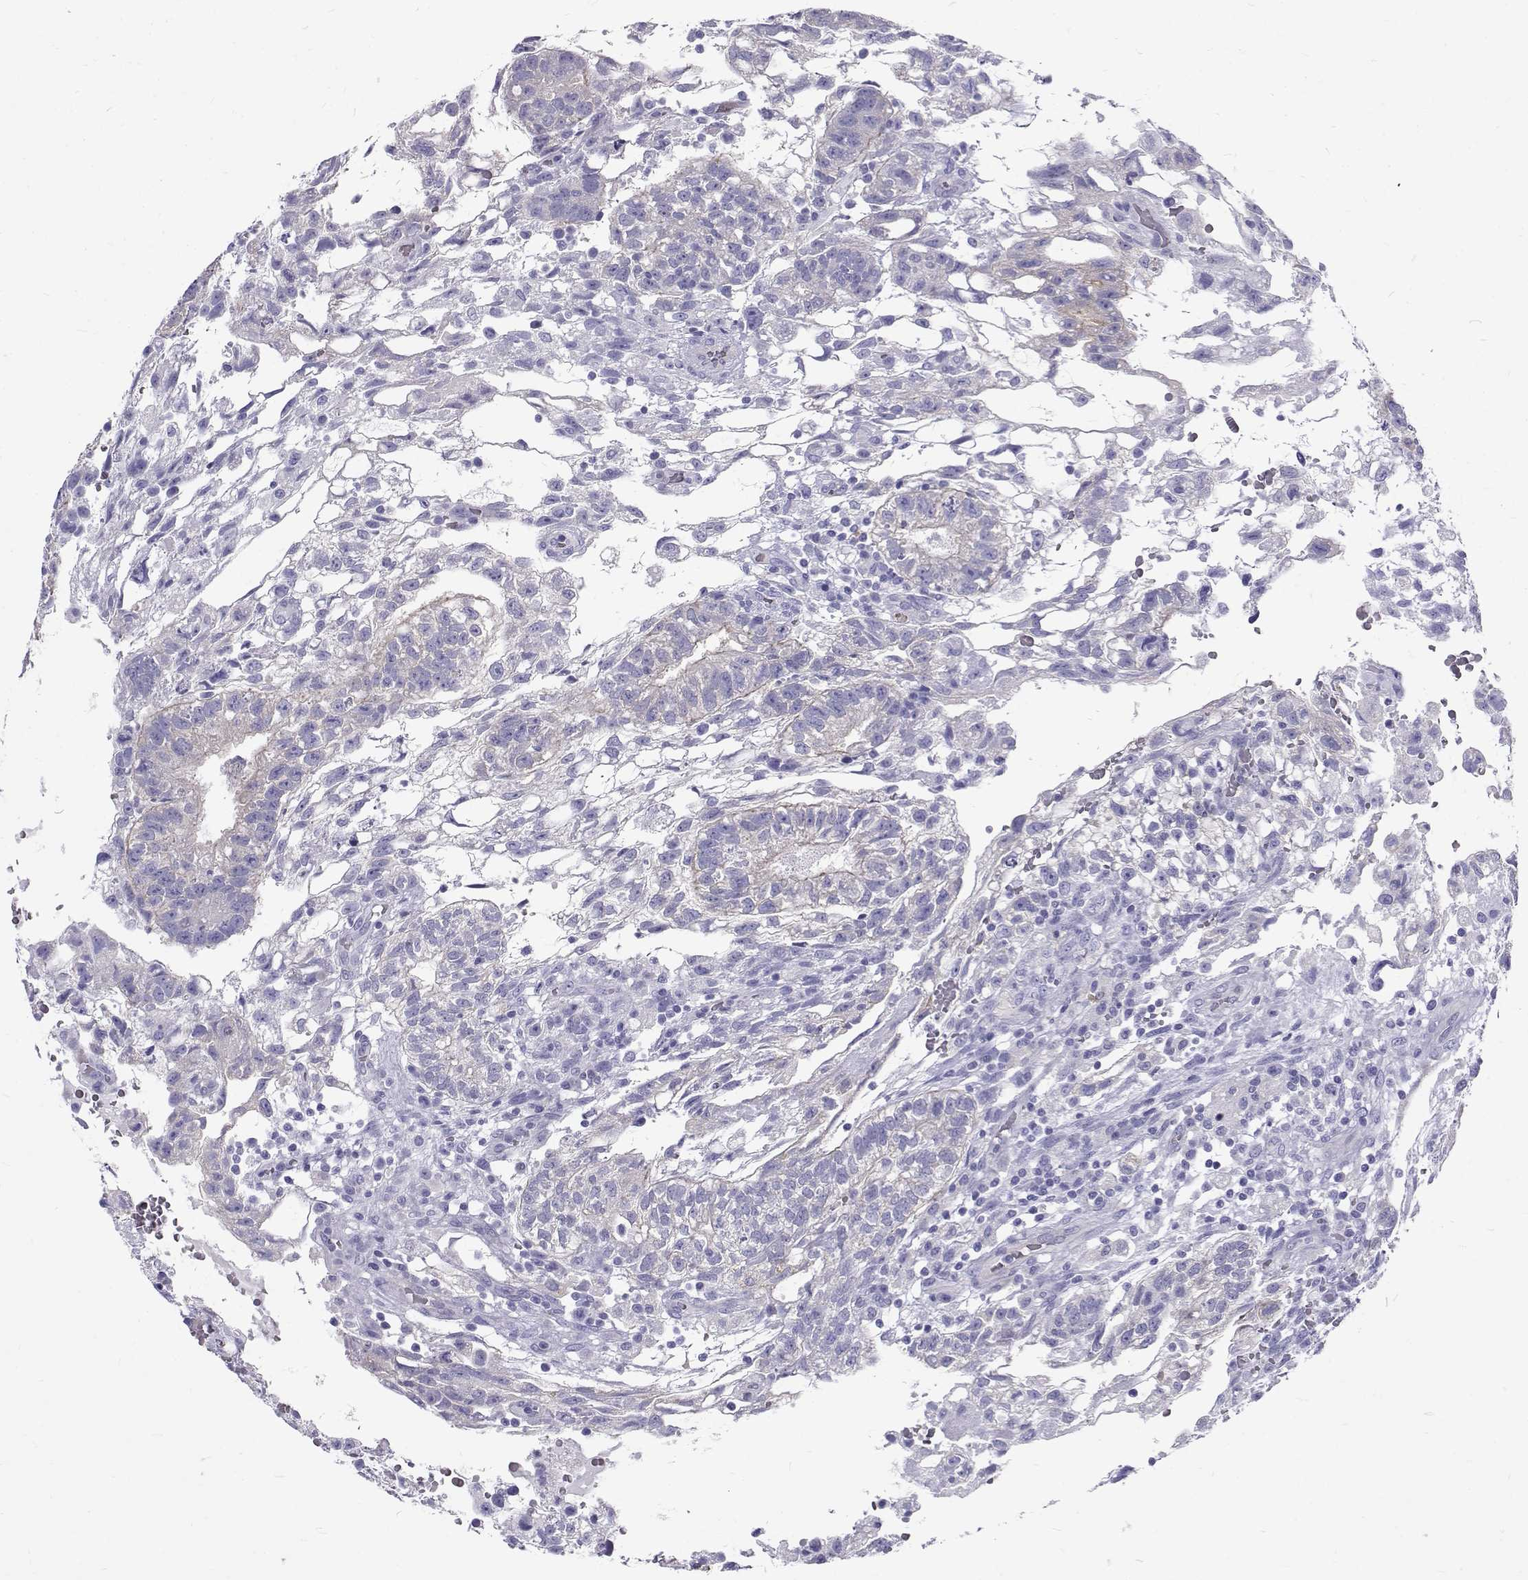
{"staining": {"intensity": "negative", "quantity": "none", "location": "none"}, "tissue": "testis cancer", "cell_type": "Tumor cells", "image_type": "cancer", "snomed": [{"axis": "morphology", "description": "Carcinoma, Embryonal, NOS"}, {"axis": "topography", "description": "Testis"}], "caption": "Testis embryonal carcinoma was stained to show a protein in brown. There is no significant expression in tumor cells.", "gene": "IGSF1", "patient": {"sex": "male", "age": 32}}